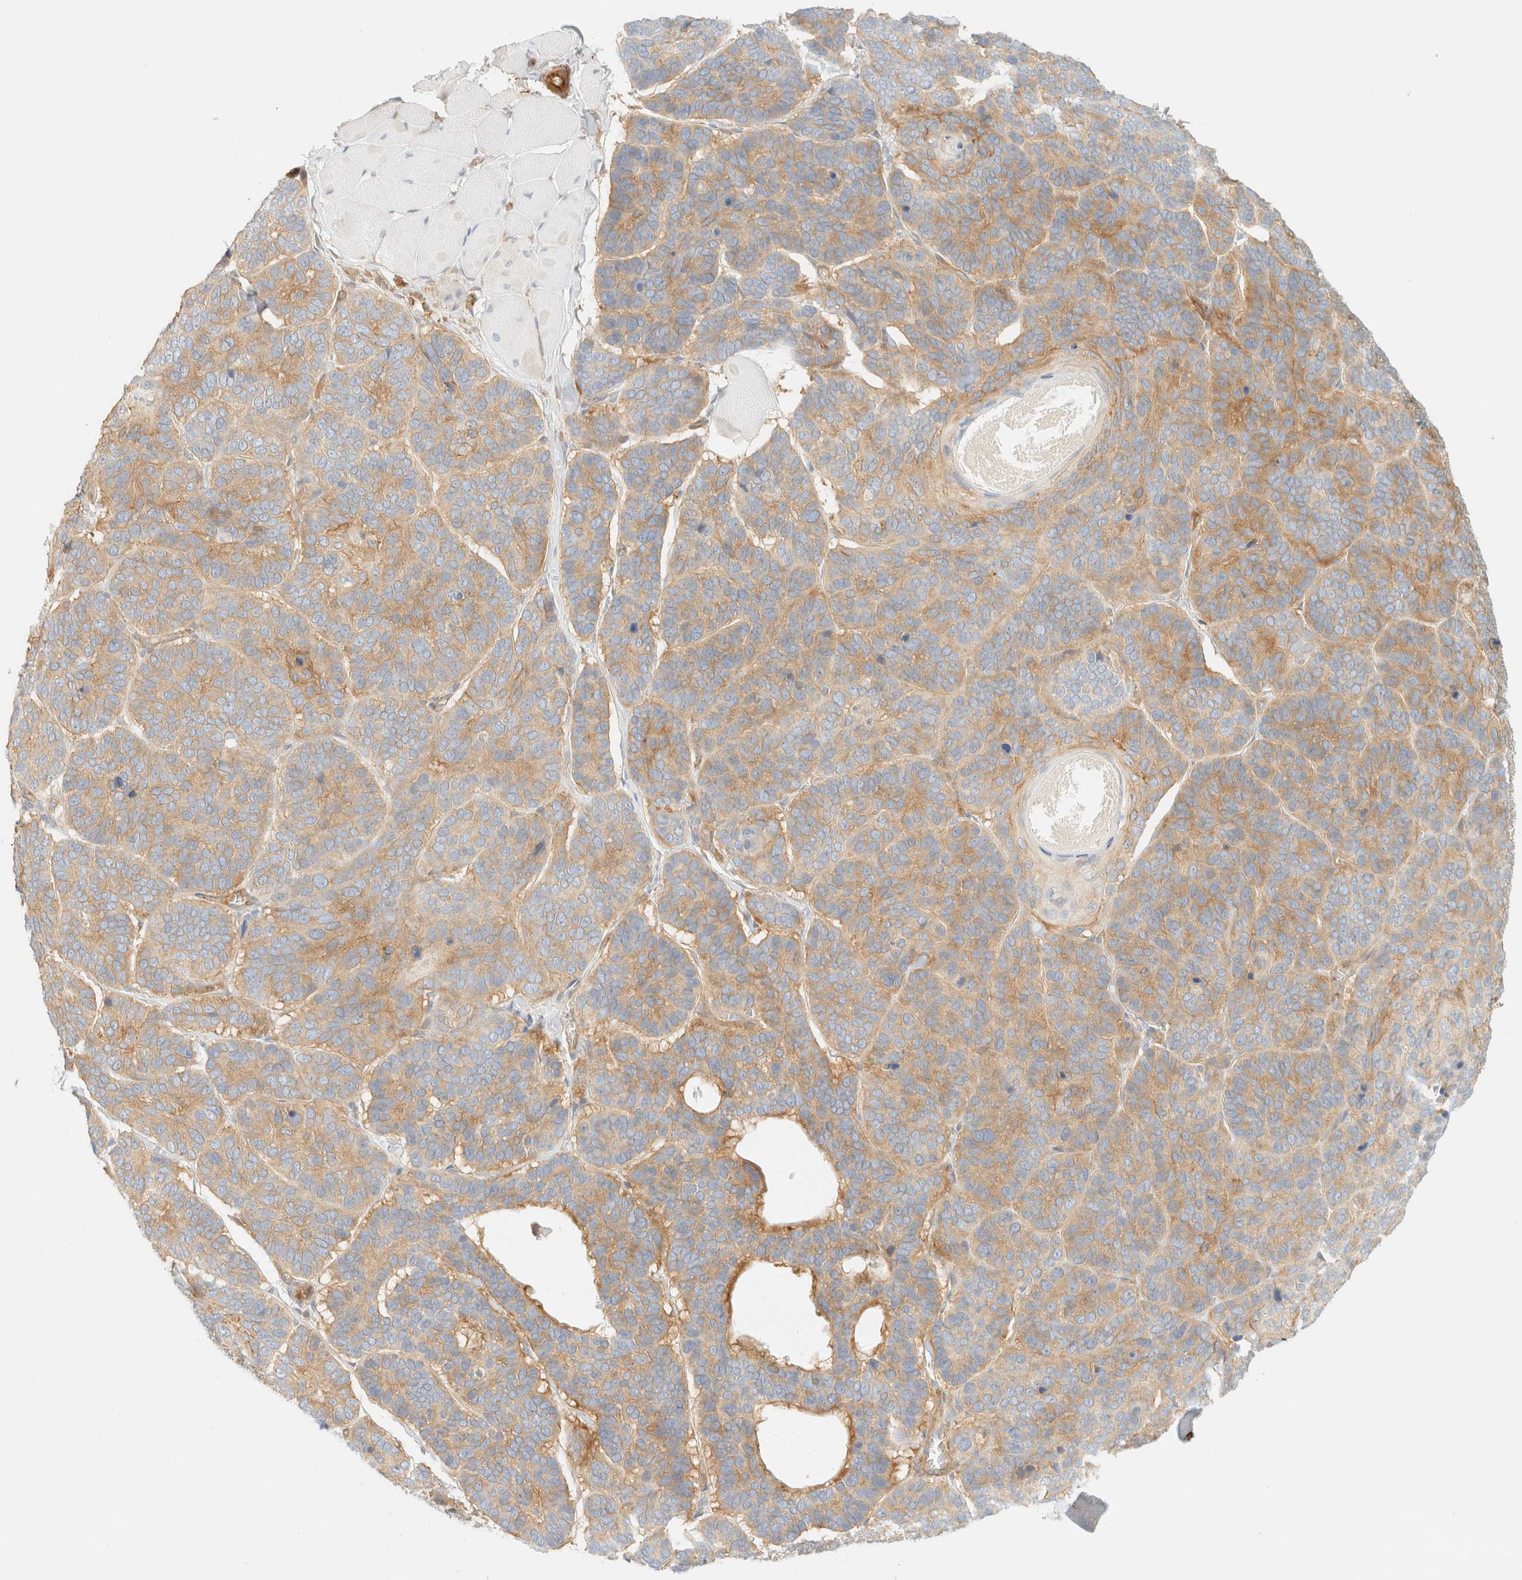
{"staining": {"intensity": "moderate", "quantity": ">75%", "location": "cytoplasmic/membranous"}, "tissue": "skin cancer", "cell_type": "Tumor cells", "image_type": "cancer", "snomed": [{"axis": "morphology", "description": "Basal cell carcinoma"}, {"axis": "topography", "description": "Skin"}], "caption": "Skin basal cell carcinoma stained with immunohistochemistry (IHC) shows moderate cytoplasmic/membranous expression in approximately >75% of tumor cells.", "gene": "OTOP2", "patient": {"sex": "male", "age": 62}}